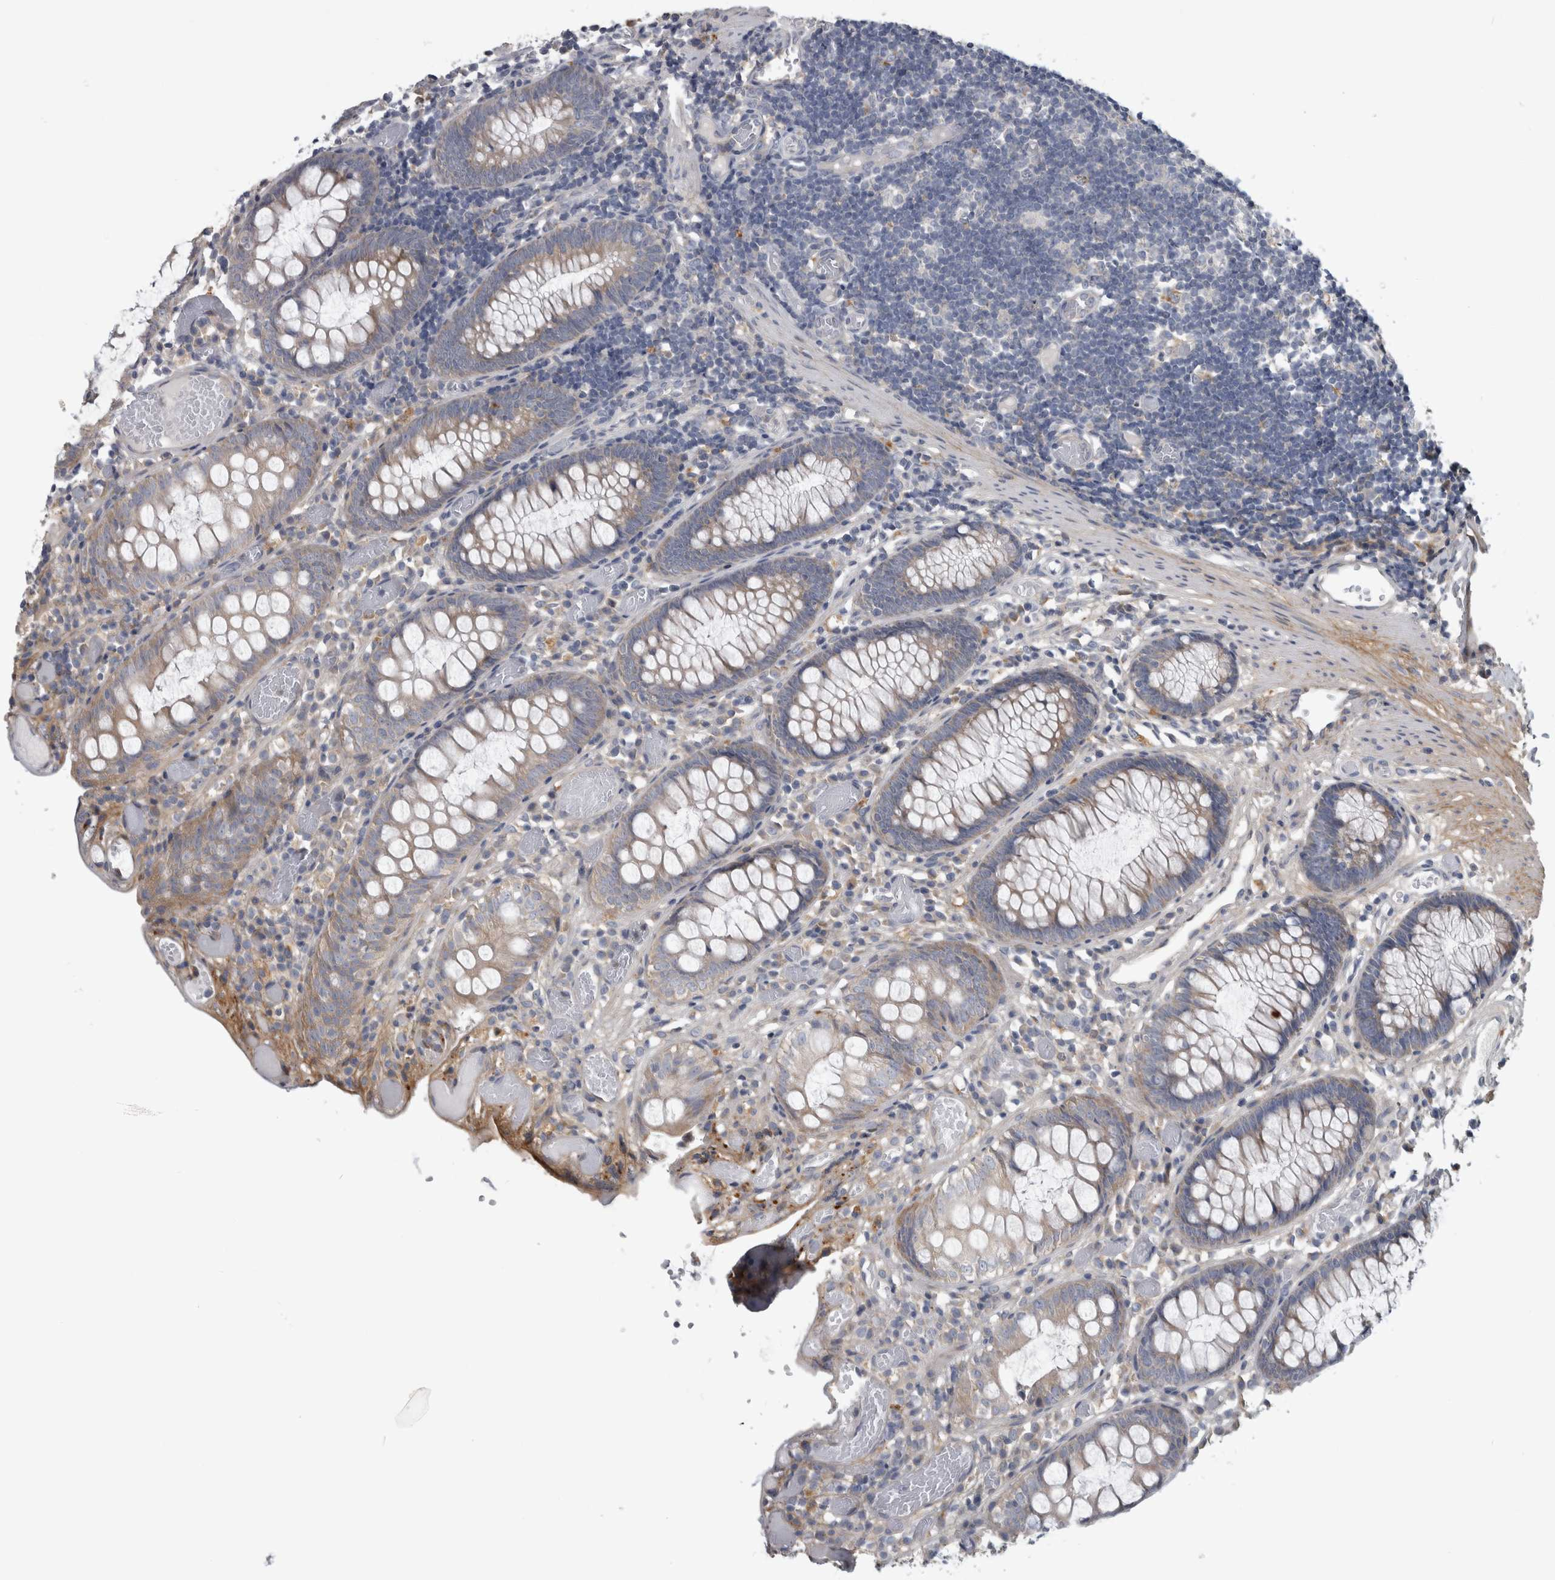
{"staining": {"intensity": "weak", "quantity": ">75%", "location": "cytoplasmic/membranous"}, "tissue": "colon", "cell_type": "Endothelial cells", "image_type": "normal", "snomed": [{"axis": "morphology", "description": "Normal tissue, NOS"}, {"axis": "topography", "description": "Colon"}], "caption": "Immunohistochemical staining of benign human colon demonstrates >75% levels of weak cytoplasmic/membranous protein staining in approximately >75% of endothelial cells. The protein is shown in brown color, while the nuclei are stained blue.", "gene": "ATXN2", "patient": {"sex": "male", "age": 14}}